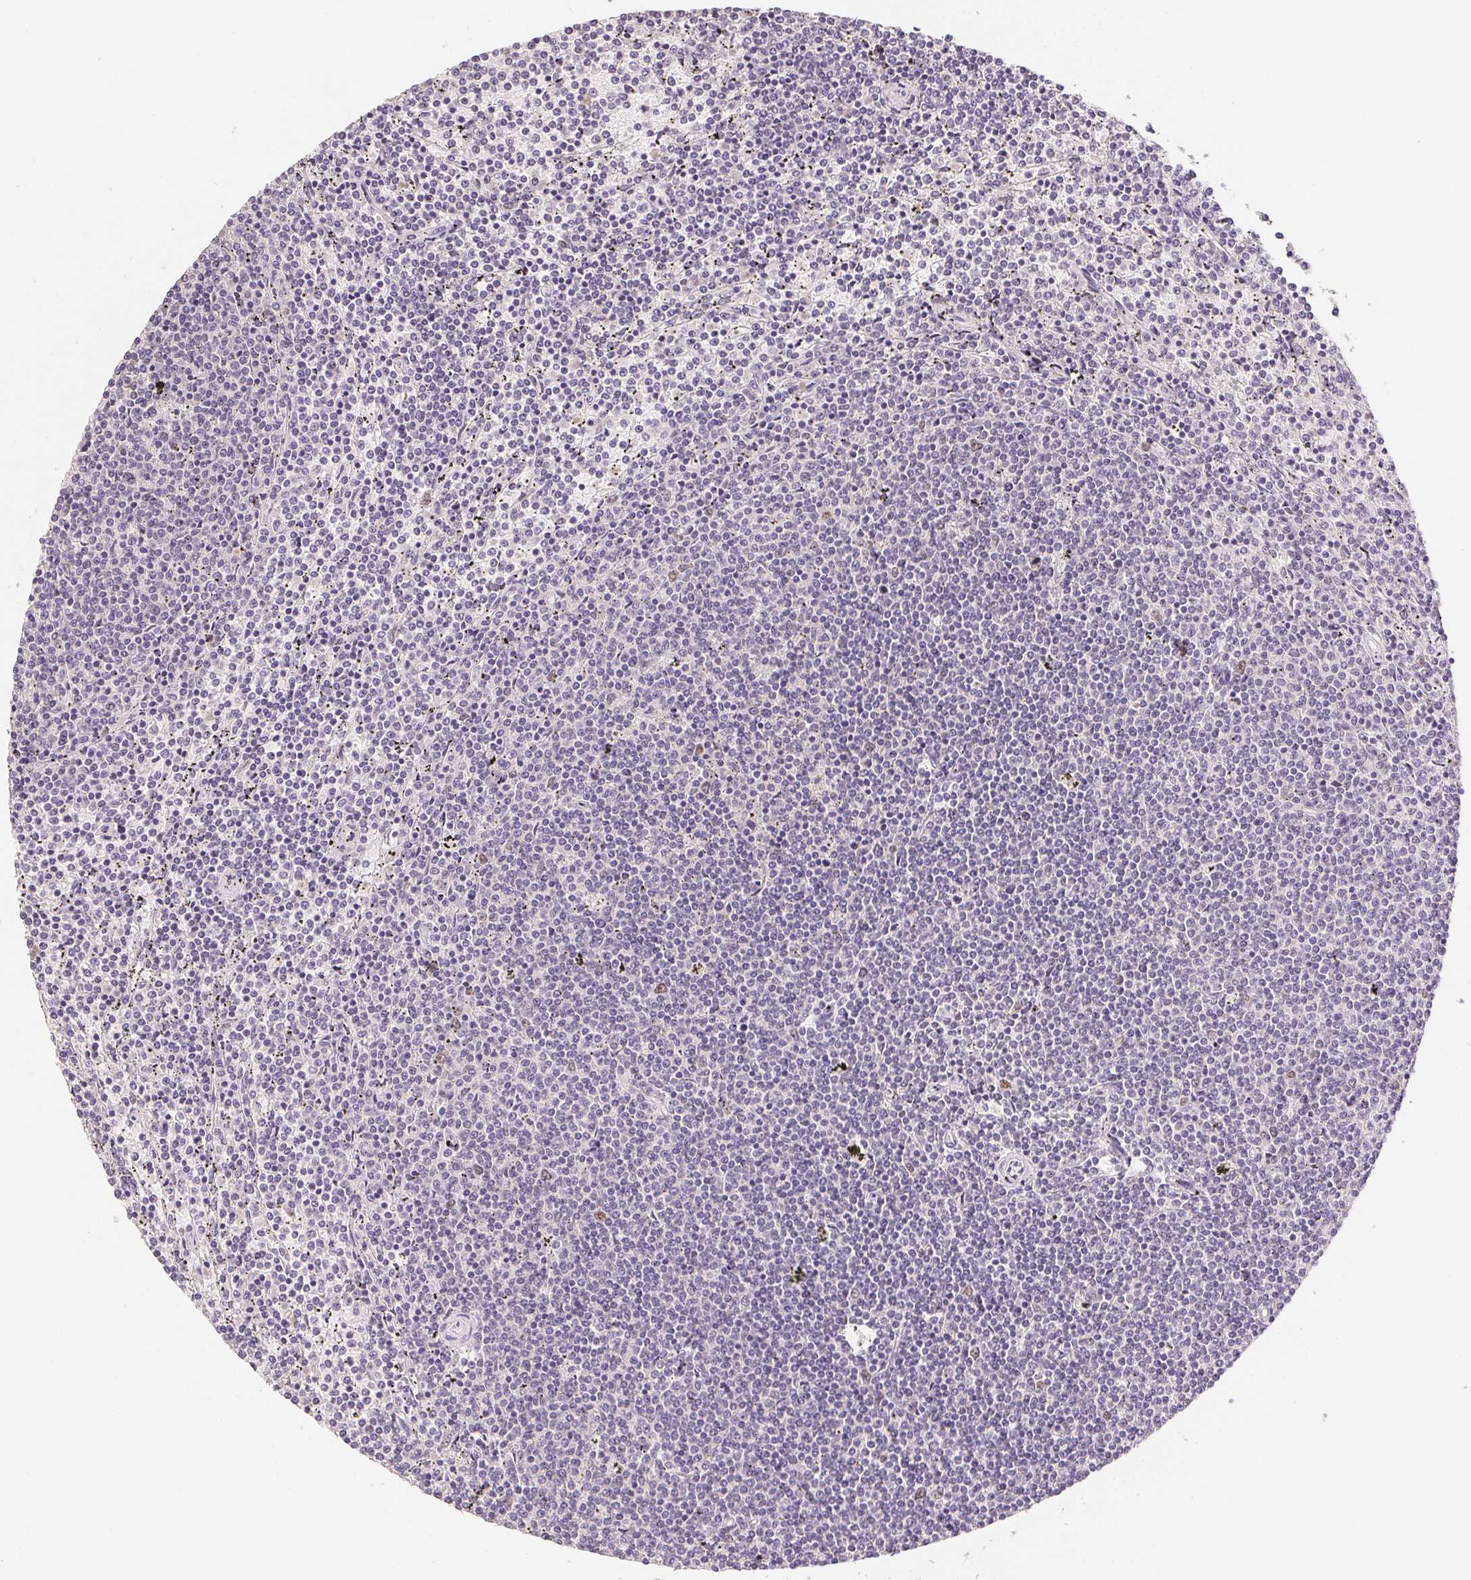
{"staining": {"intensity": "negative", "quantity": "none", "location": "none"}, "tissue": "lymphoma", "cell_type": "Tumor cells", "image_type": "cancer", "snomed": [{"axis": "morphology", "description": "Malignant lymphoma, non-Hodgkin's type, Low grade"}, {"axis": "topography", "description": "Spleen"}], "caption": "Protein analysis of lymphoma displays no significant expression in tumor cells.", "gene": "POLR3G", "patient": {"sex": "female", "age": 50}}